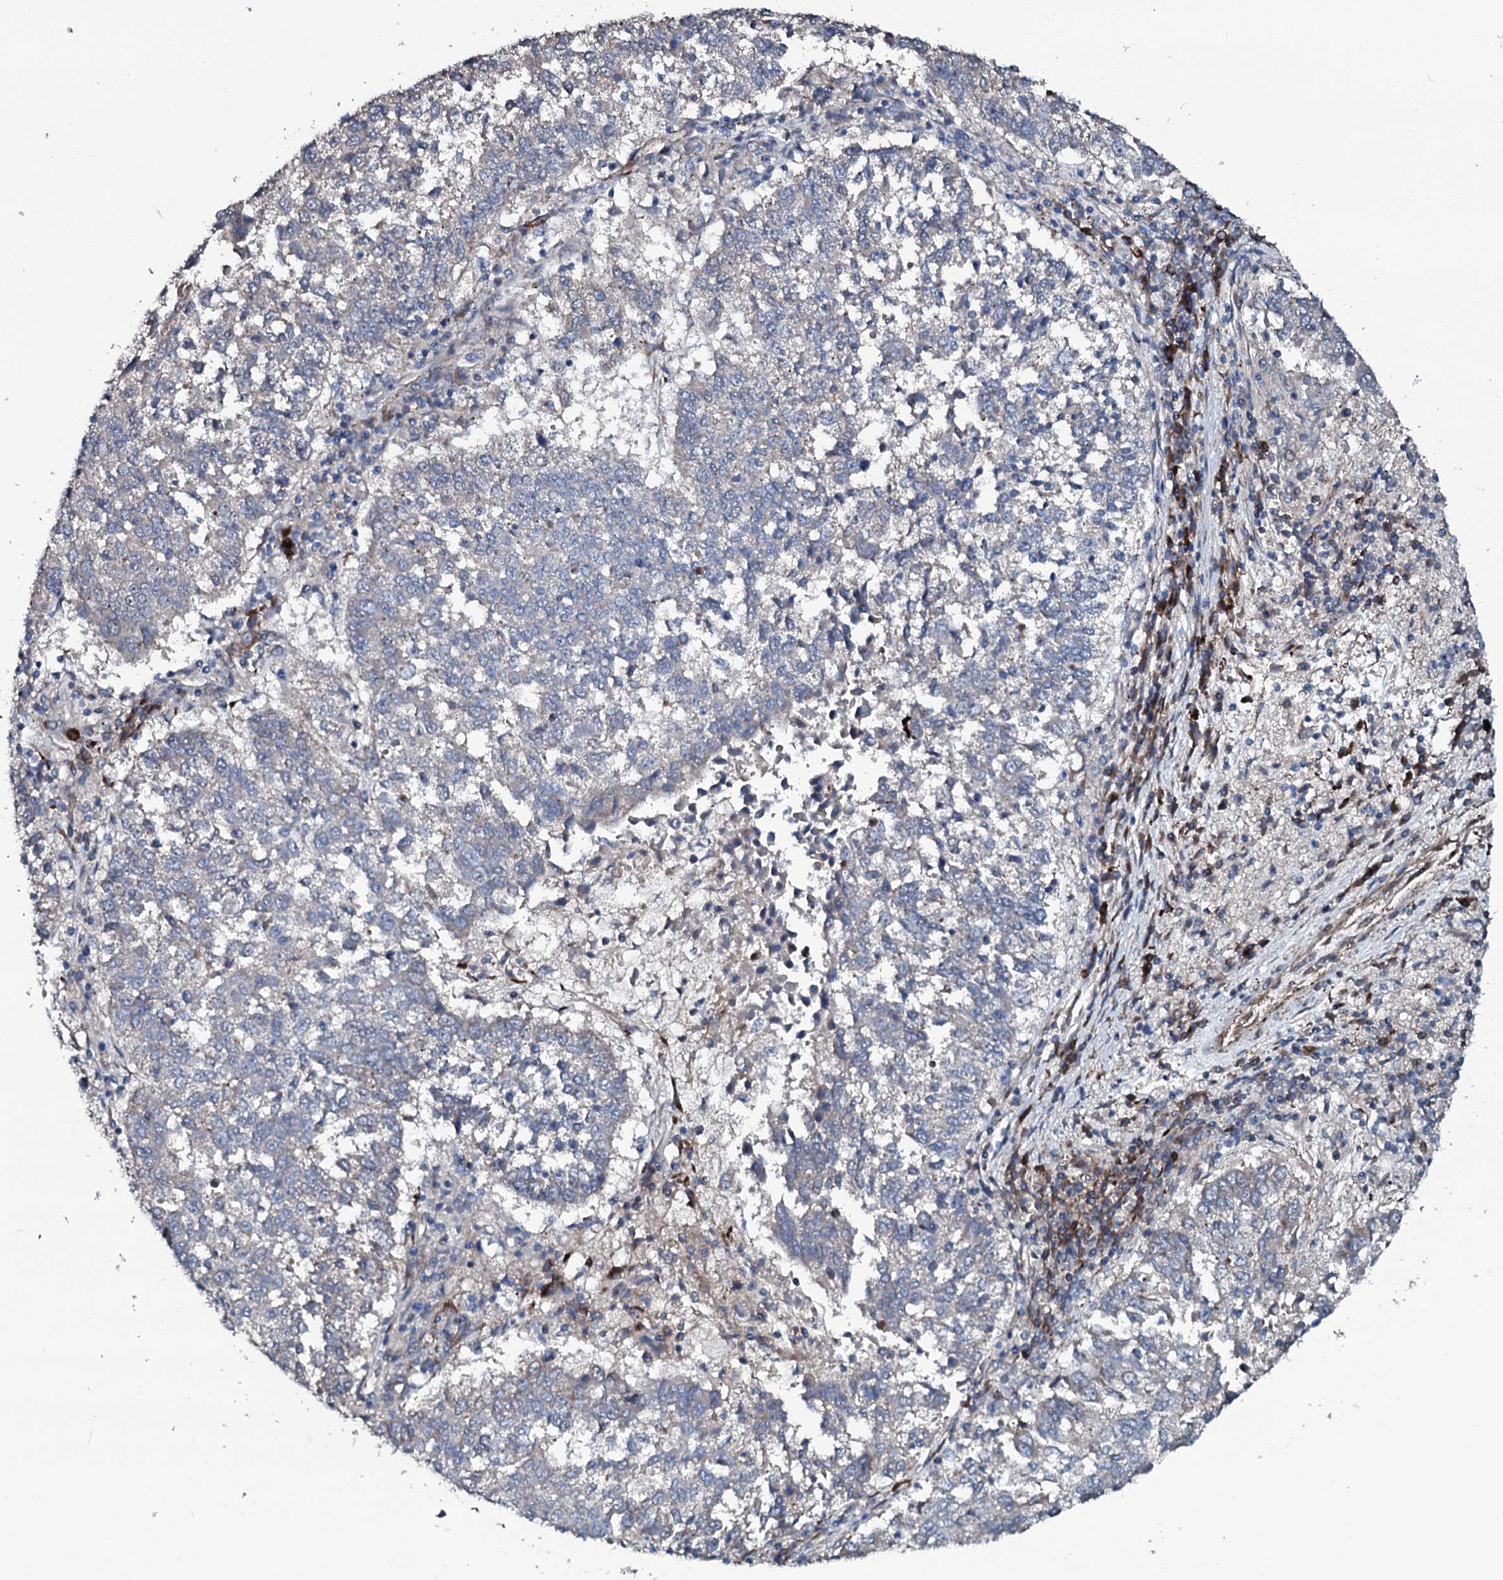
{"staining": {"intensity": "negative", "quantity": "none", "location": "none"}, "tissue": "lung cancer", "cell_type": "Tumor cells", "image_type": "cancer", "snomed": [{"axis": "morphology", "description": "Squamous cell carcinoma, NOS"}, {"axis": "topography", "description": "Lung"}], "caption": "High power microscopy photomicrograph of an immunohistochemistry photomicrograph of lung cancer (squamous cell carcinoma), revealing no significant expression in tumor cells.", "gene": "IL12B", "patient": {"sex": "male", "age": 73}}